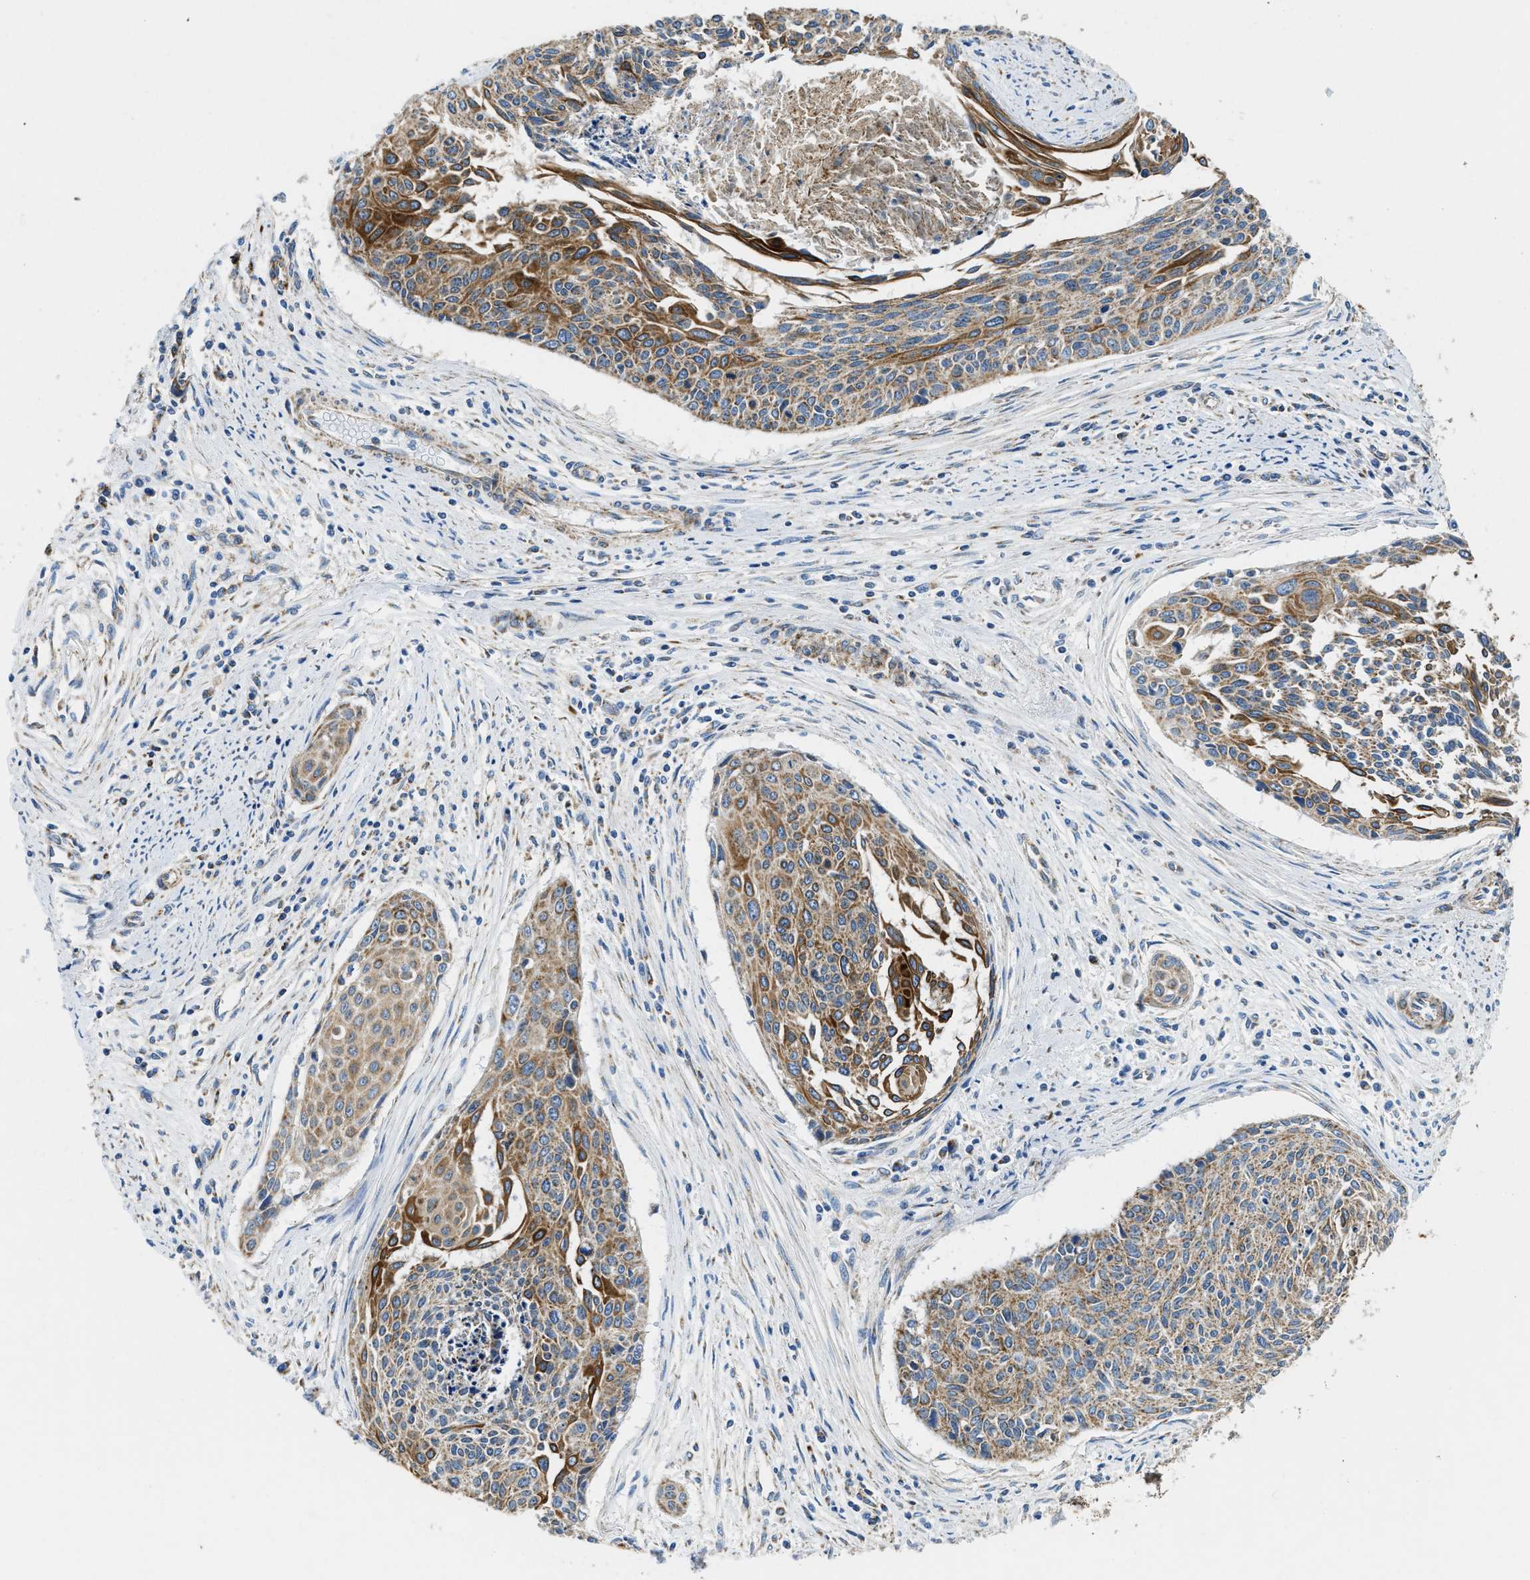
{"staining": {"intensity": "moderate", "quantity": ">75%", "location": "cytoplasmic/membranous"}, "tissue": "cervical cancer", "cell_type": "Tumor cells", "image_type": "cancer", "snomed": [{"axis": "morphology", "description": "Squamous cell carcinoma, NOS"}, {"axis": "topography", "description": "Cervix"}], "caption": "IHC image of neoplastic tissue: human cervical squamous cell carcinoma stained using immunohistochemistry demonstrates medium levels of moderate protein expression localized specifically in the cytoplasmic/membranous of tumor cells, appearing as a cytoplasmic/membranous brown color.", "gene": "STK33", "patient": {"sex": "female", "age": 55}}